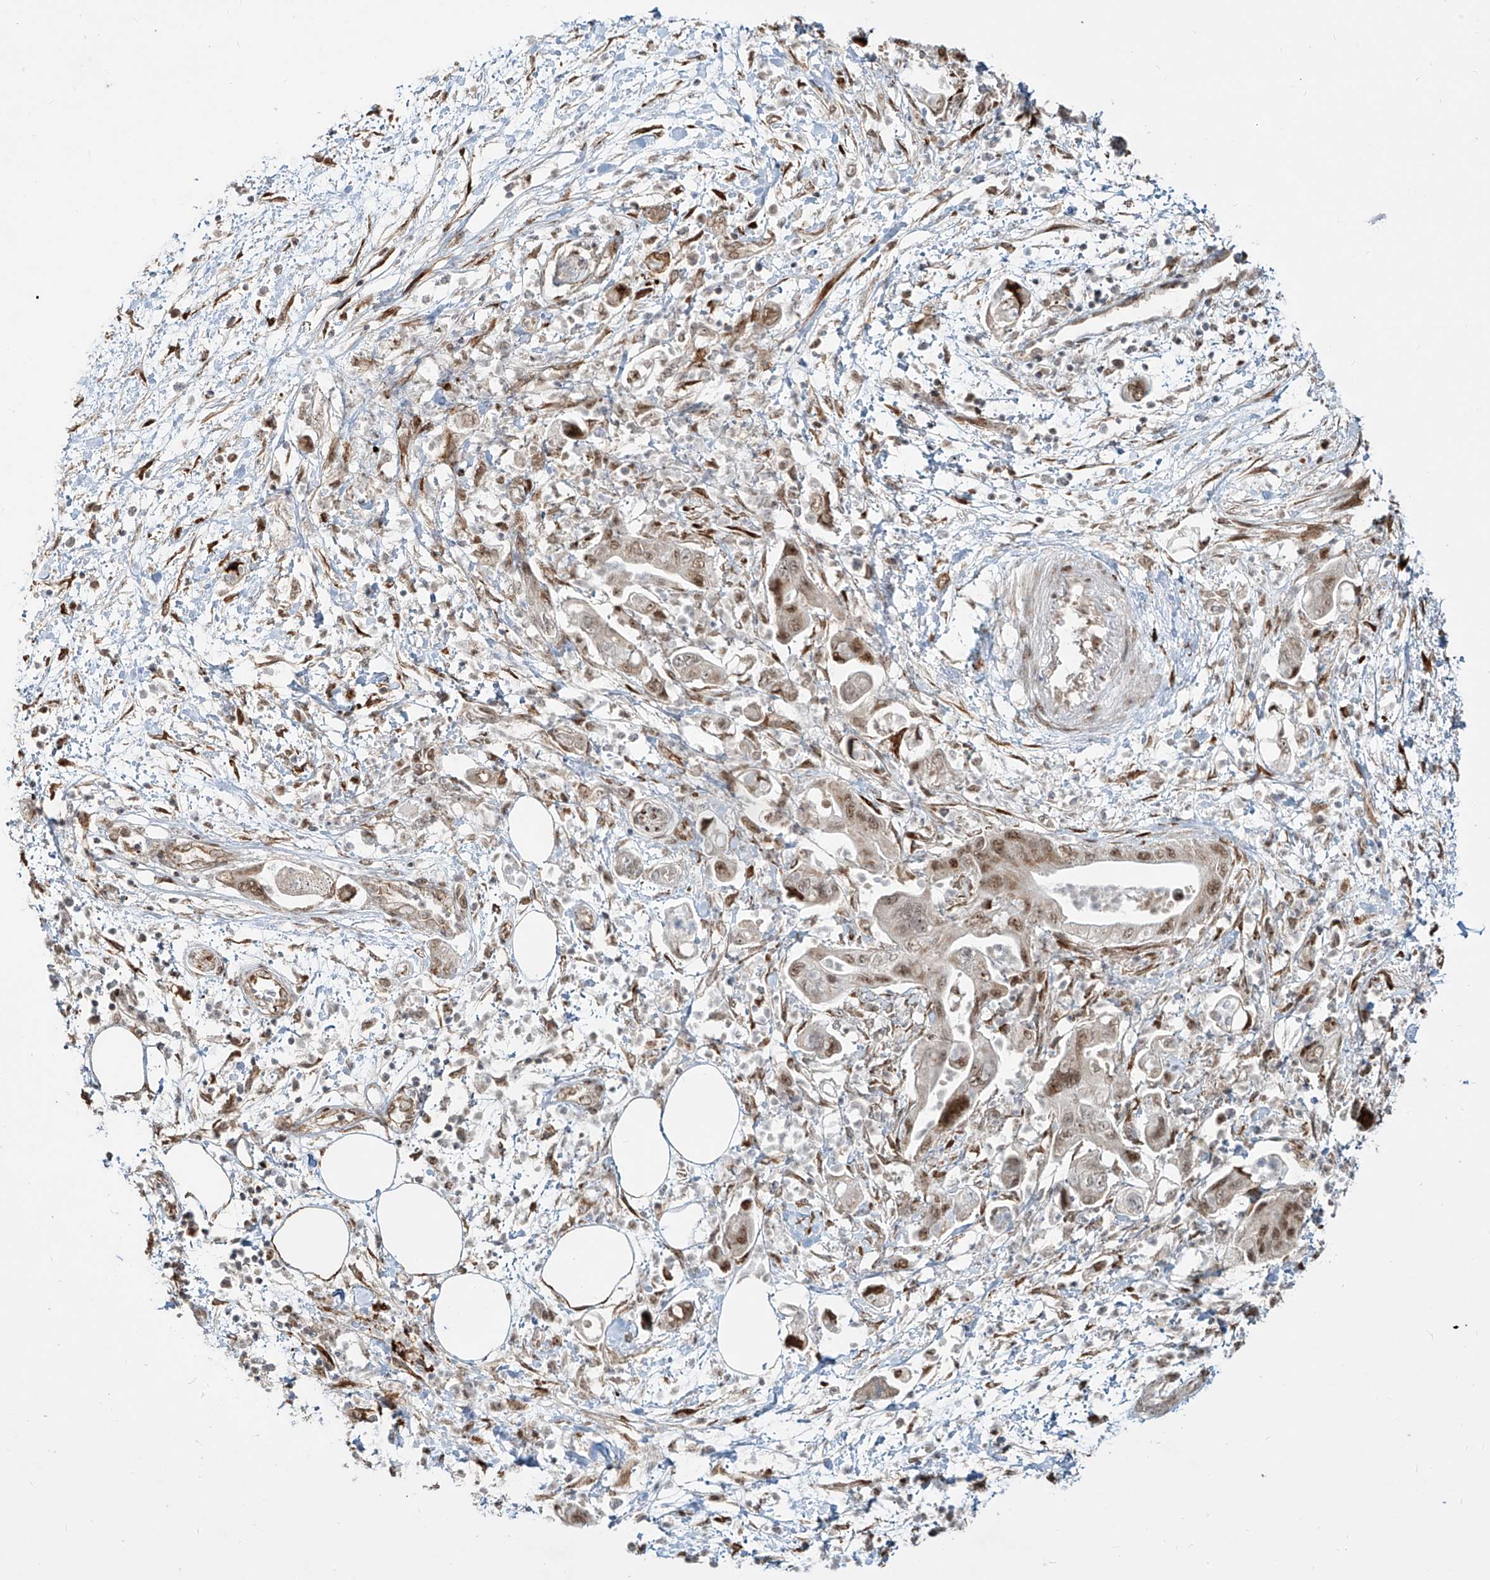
{"staining": {"intensity": "moderate", "quantity": ">75%", "location": "nuclear"}, "tissue": "pancreatic cancer", "cell_type": "Tumor cells", "image_type": "cancer", "snomed": [{"axis": "morphology", "description": "Adenocarcinoma, NOS"}, {"axis": "topography", "description": "Pancreas"}], "caption": "High-magnification brightfield microscopy of adenocarcinoma (pancreatic) stained with DAB (3,3'-diaminobenzidine) (brown) and counterstained with hematoxylin (blue). tumor cells exhibit moderate nuclear expression is present in about>75% of cells. Immunohistochemistry stains the protein in brown and the nuclei are stained blue.", "gene": "ZNF710", "patient": {"sex": "female", "age": 73}}